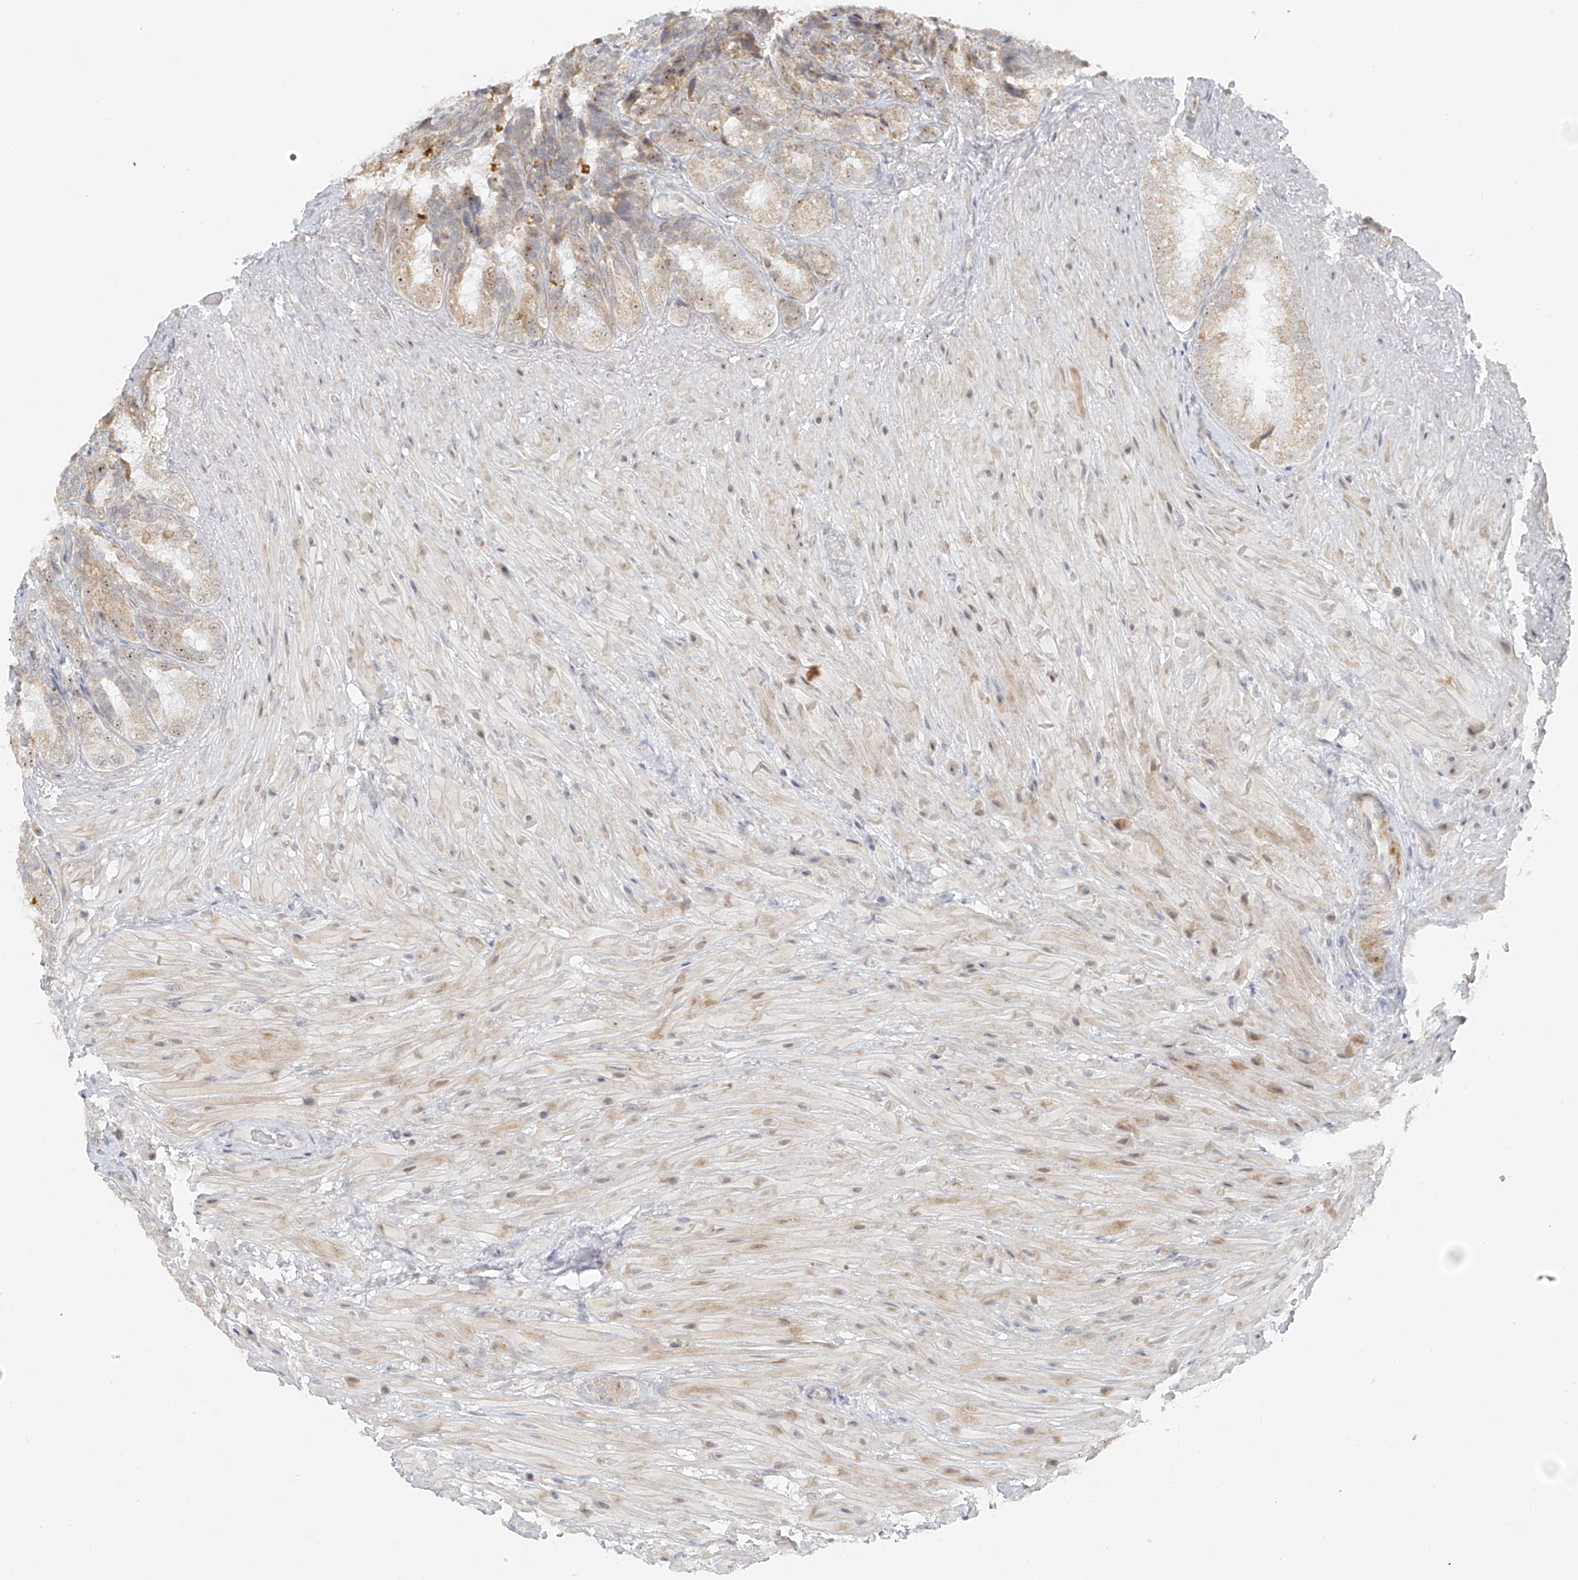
{"staining": {"intensity": "moderate", "quantity": "25%-75%", "location": "cytoplasmic/membranous"}, "tissue": "seminal vesicle", "cell_type": "Glandular cells", "image_type": "normal", "snomed": [{"axis": "morphology", "description": "Normal tissue, NOS"}, {"axis": "topography", "description": "Seminal veicle"}, {"axis": "topography", "description": "Peripheral nerve tissue"}], "caption": "A high-resolution photomicrograph shows immunohistochemistry staining of unremarkable seminal vesicle, which reveals moderate cytoplasmic/membranous expression in approximately 25%-75% of glandular cells. (DAB (3,3'-diaminobenzidine) IHC with brightfield microscopy, high magnification).", "gene": "DYRK1B", "patient": {"sex": "male", "age": 63}}